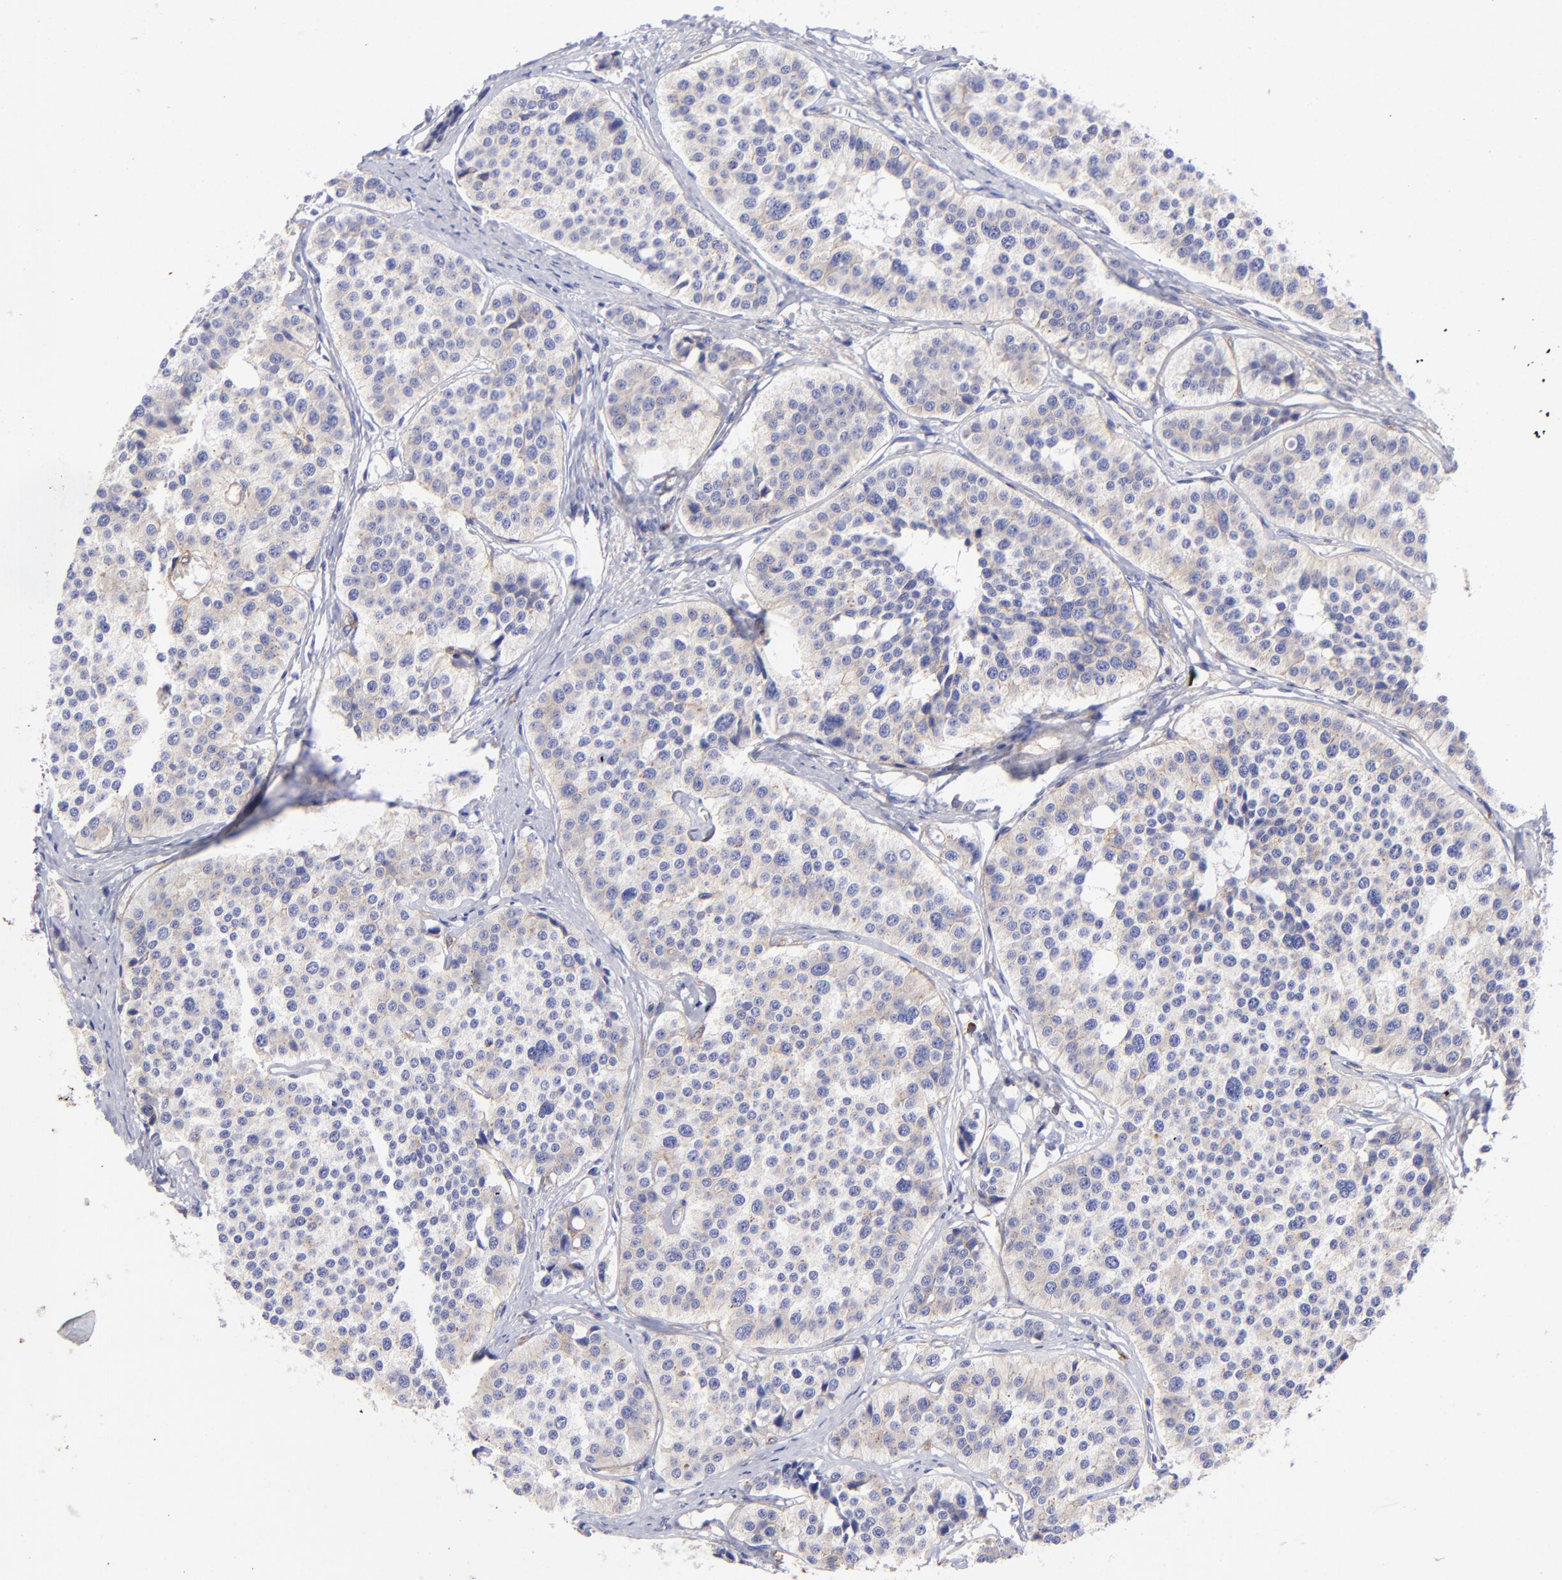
{"staining": {"intensity": "weak", "quantity": ">75%", "location": "cytoplasmic/membranous"}, "tissue": "carcinoid", "cell_type": "Tumor cells", "image_type": "cancer", "snomed": [{"axis": "morphology", "description": "Carcinoid, malignant, NOS"}, {"axis": "topography", "description": "Small intestine"}], "caption": "Protein positivity by IHC displays weak cytoplasmic/membranous expression in approximately >75% of tumor cells in carcinoid. (IHC, brightfield microscopy, high magnification).", "gene": "PPFIBP1", "patient": {"sex": "male", "age": 60}}